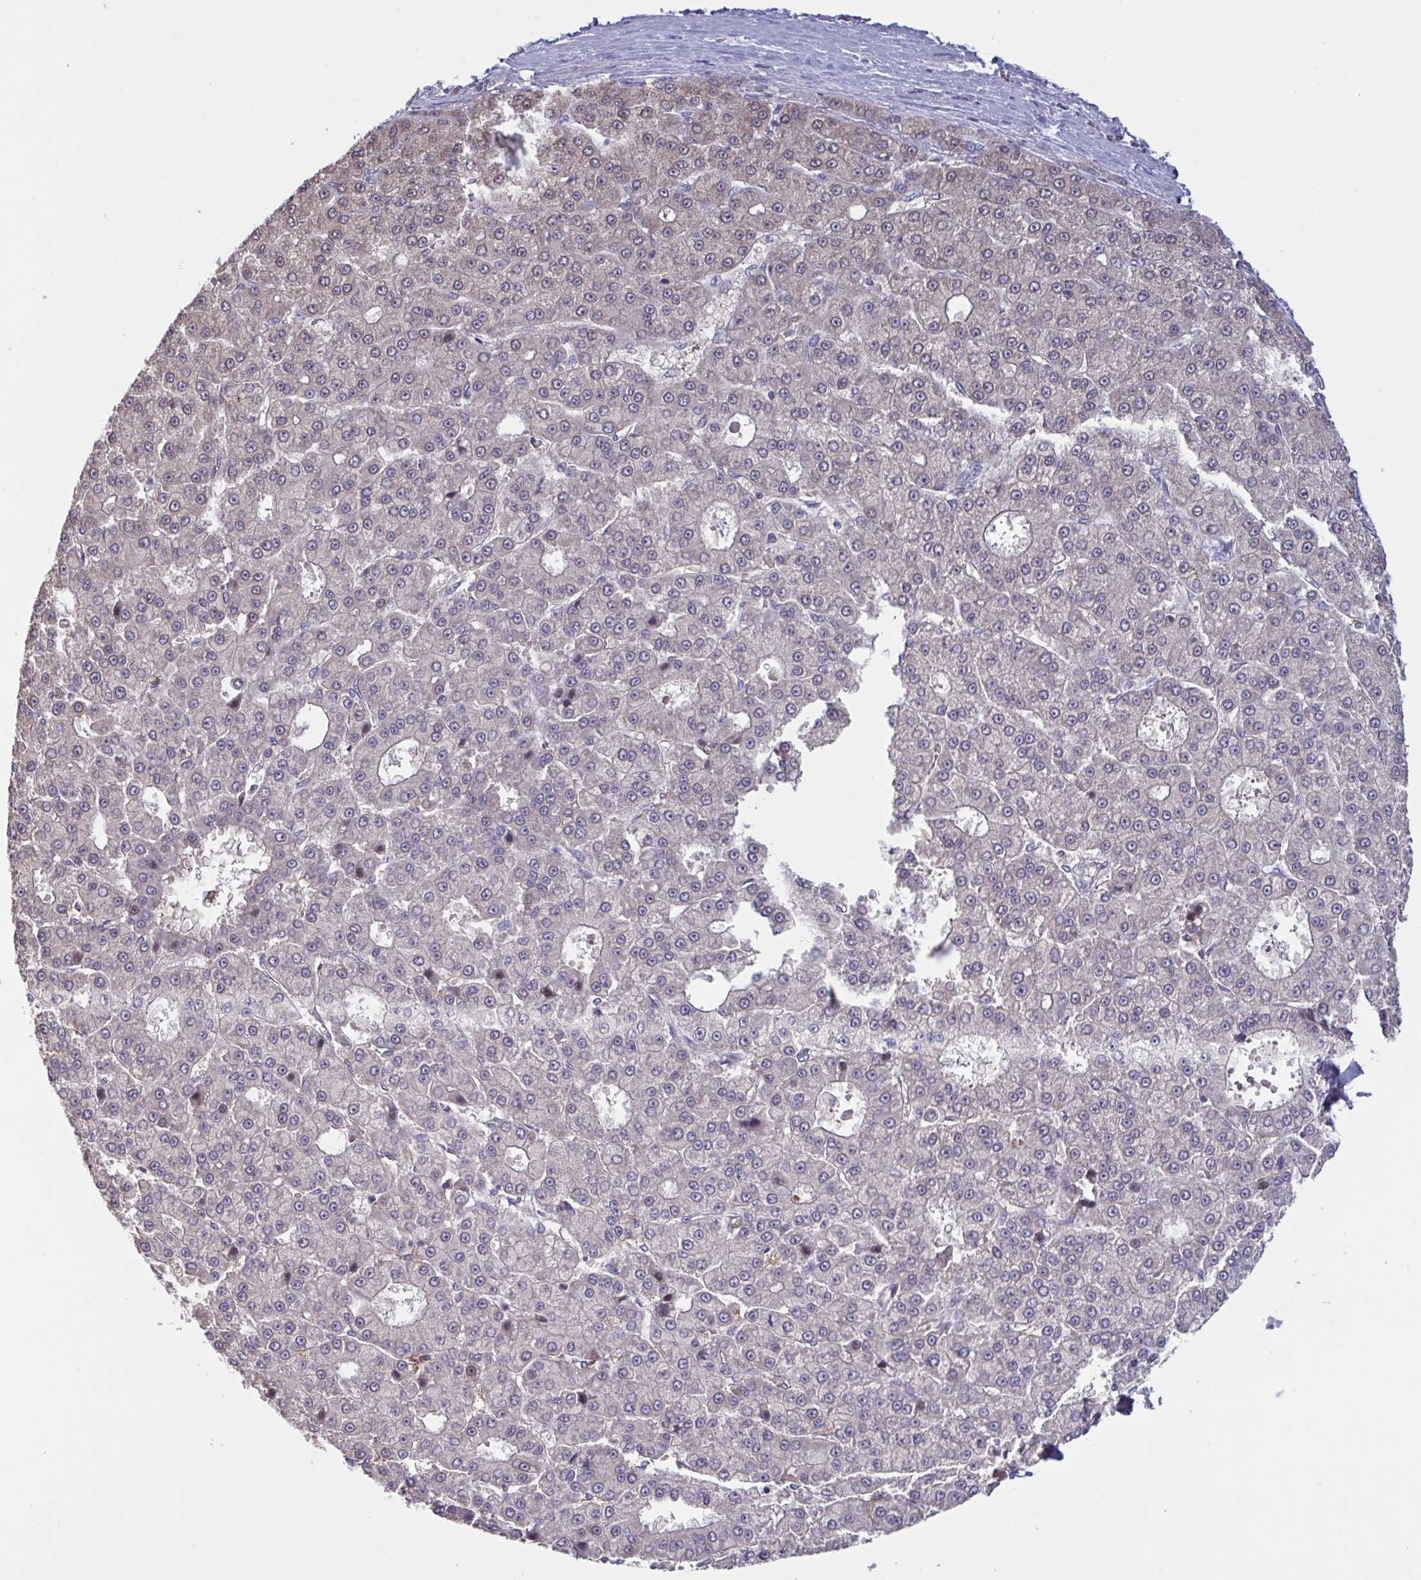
{"staining": {"intensity": "negative", "quantity": "none", "location": "none"}, "tissue": "liver cancer", "cell_type": "Tumor cells", "image_type": "cancer", "snomed": [{"axis": "morphology", "description": "Carcinoma, Hepatocellular, NOS"}, {"axis": "topography", "description": "Liver"}], "caption": "Human liver hepatocellular carcinoma stained for a protein using immunohistochemistry (IHC) demonstrates no positivity in tumor cells.", "gene": "CD1E", "patient": {"sex": "male", "age": 70}}